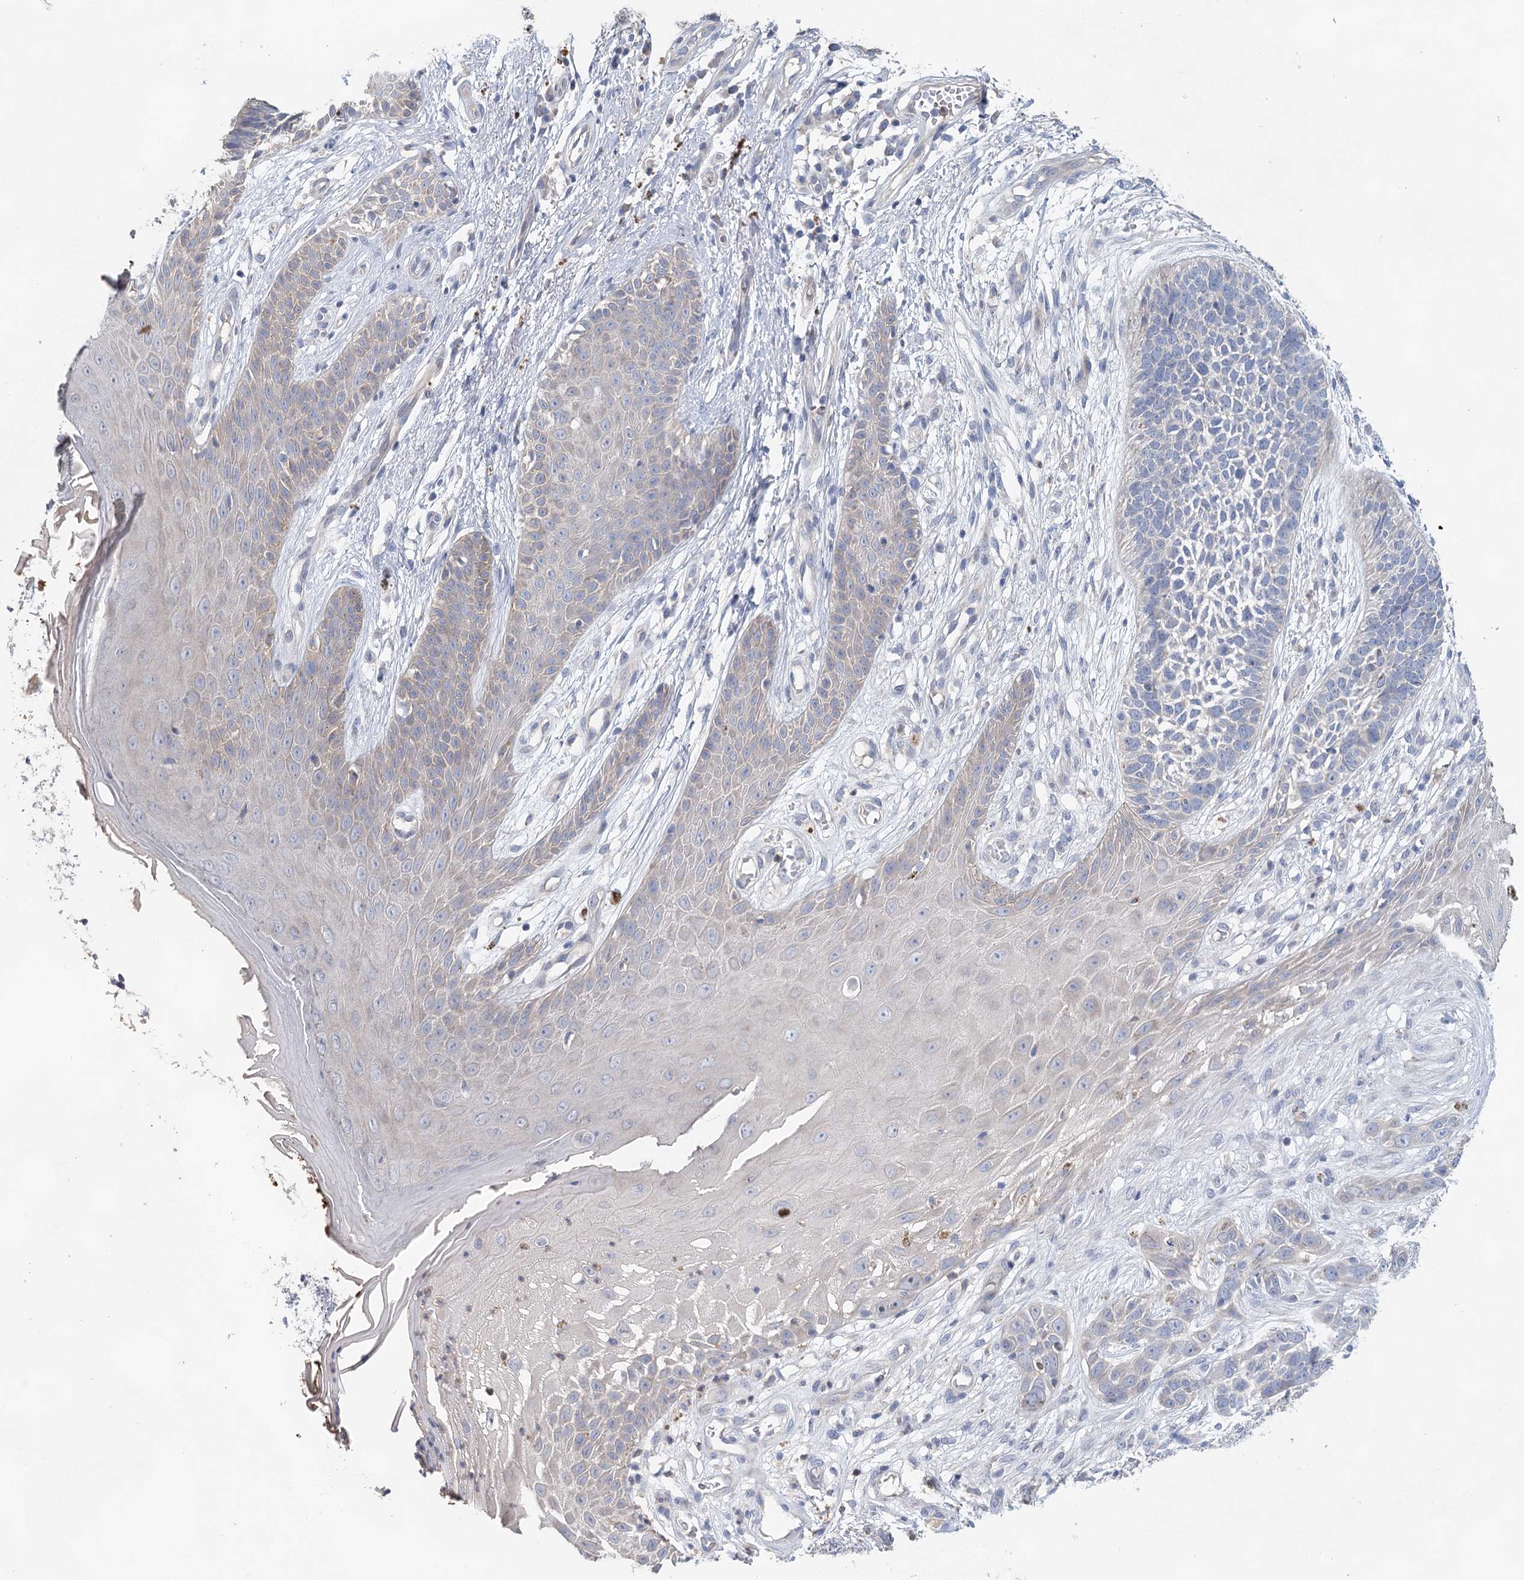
{"staining": {"intensity": "negative", "quantity": "none", "location": "none"}, "tissue": "skin cancer", "cell_type": "Tumor cells", "image_type": "cancer", "snomed": [{"axis": "morphology", "description": "Basal cell carcinoma"}, {"axis": "topography", "description": "Skin"}], "caption": "DAB immunohistochemical staining of human skin cancer reveals no significant positivity in tumor cells.", "gene": "MYL6B", "patient": {"sex": "female", "age": 84}}